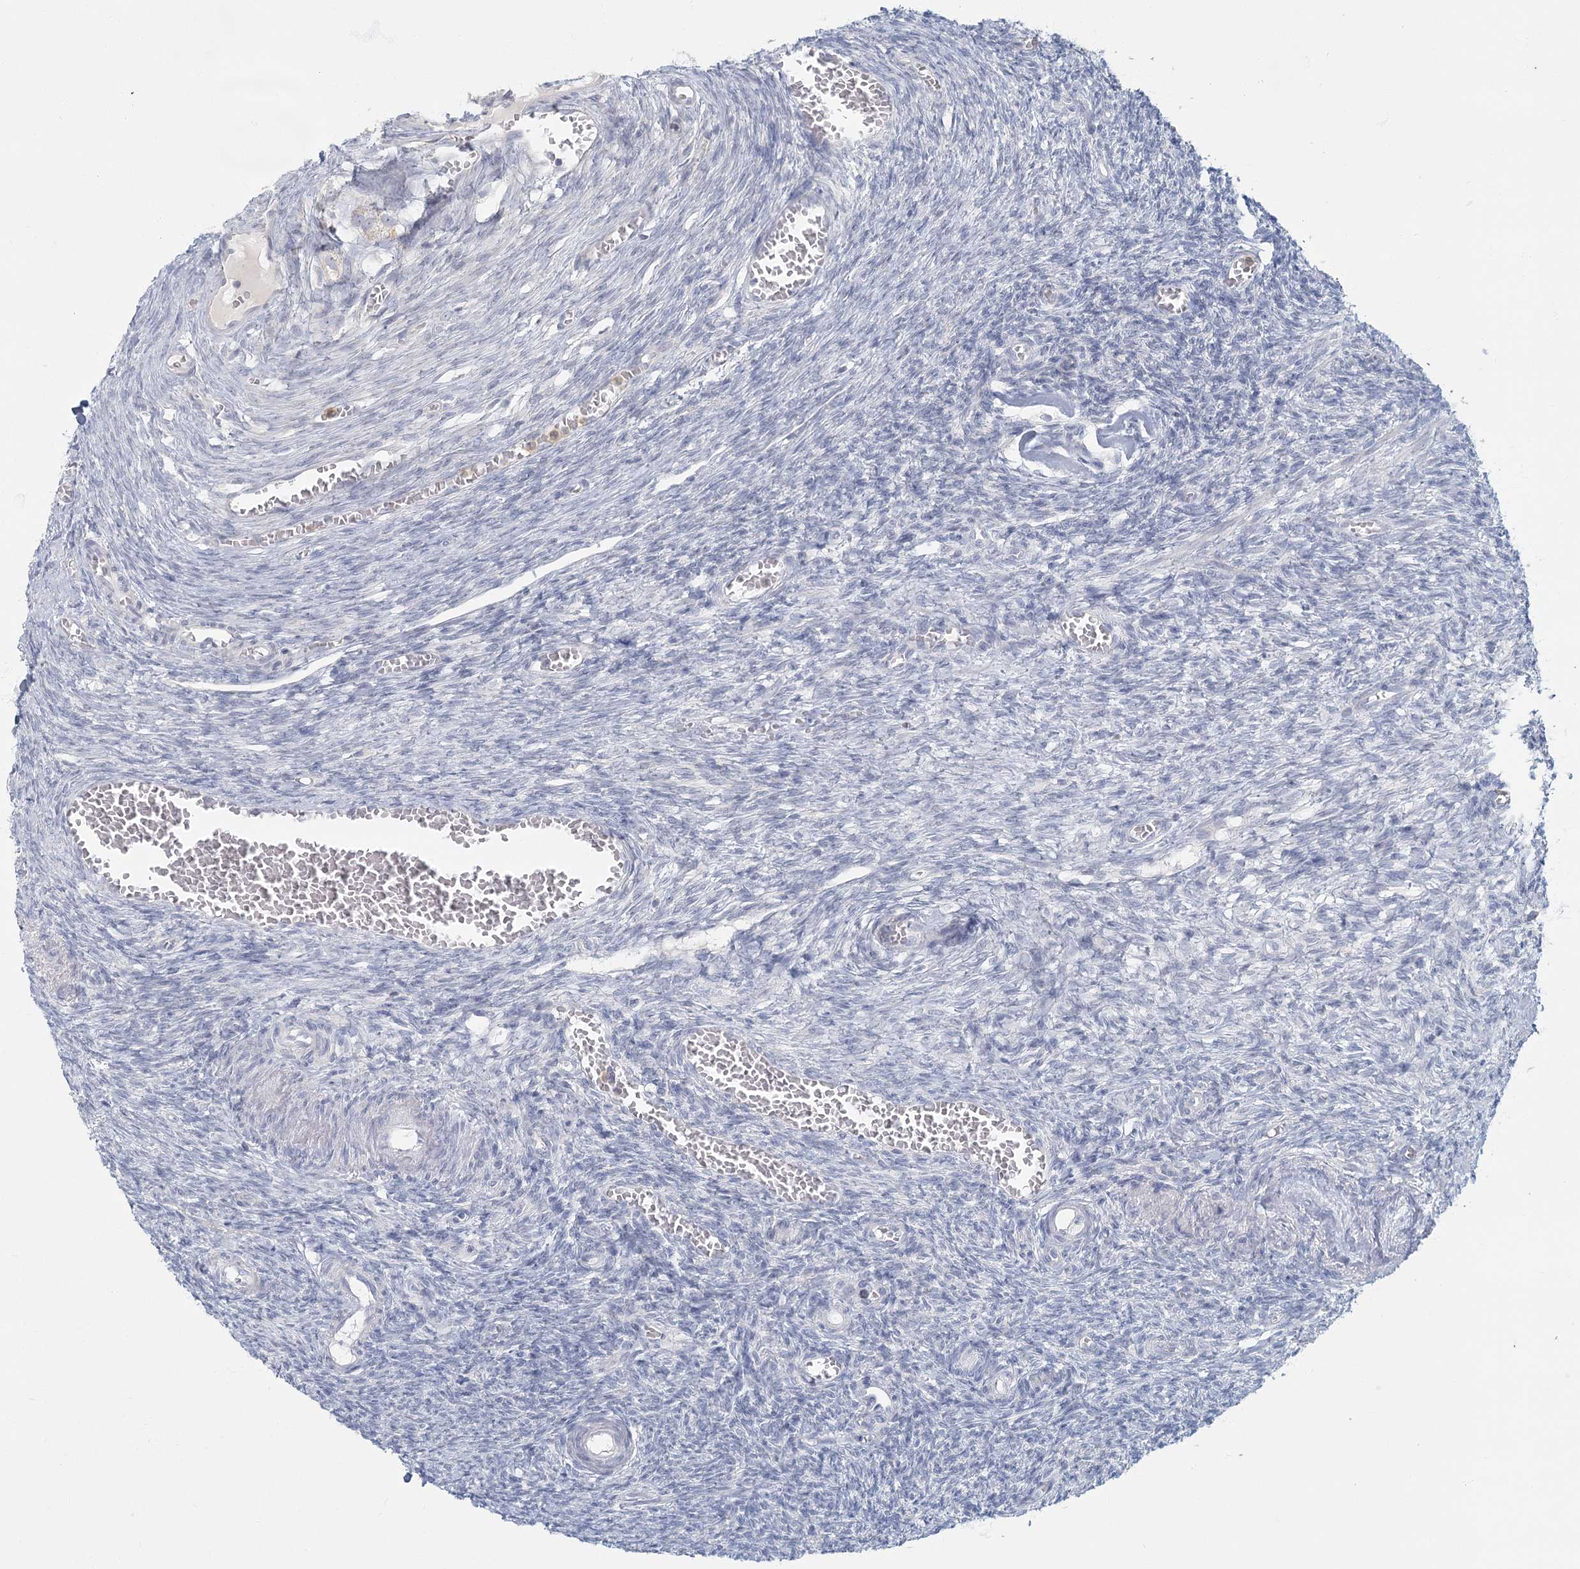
{"staining": {"intensity": "negative", "quantity": "none", "location": "none"}, "tissue": "ovary", "cell_type": "Follicle cells", "image_type": "normal", "snomed": [{"axis": "morphology", "description": "Normal tissue, NOS"}, {"axis": "topography", "description": "Ovary"}], "caption": "The image reveals no significant positivity in follicle cells of ovary.", "gene": "FAM110C", "patient": {"sex": "female", "age": 27}}